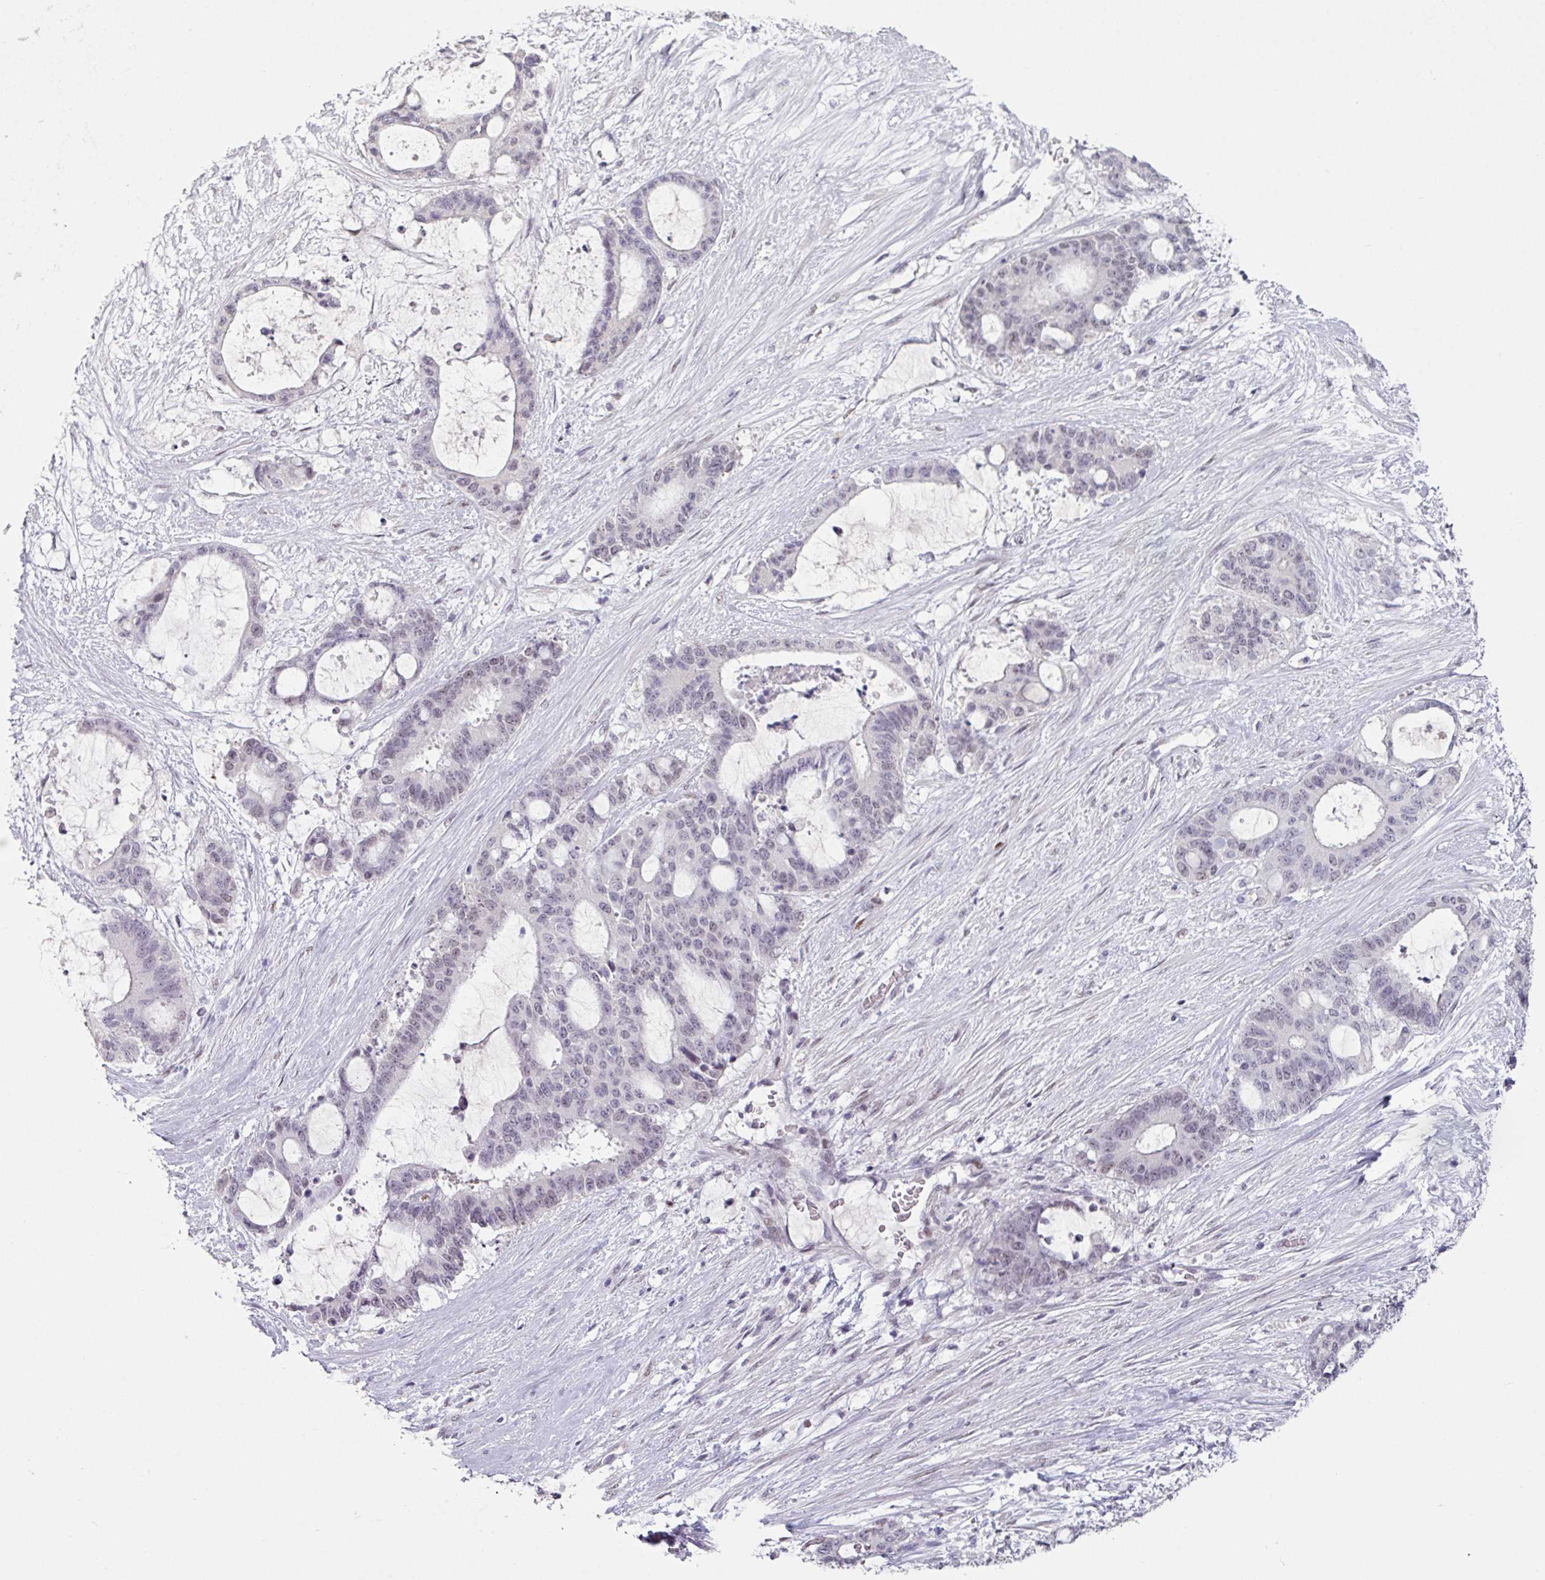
{"staining": {"intensity": "negative", "quantity": "none", "location": "none"}, "tissue": "liver cancer", "cell_type": "Tumor cells", "image_type": "cancer", "snomed": [{"axis": "morphology", "description": "Normal tissue, NOS"}, {"axis": "morphology", "description": "Cholangiocarcinoma"}, {"axis": "topography", "description": "Liver"}, {"axis": "topography", "description": "Peripheral nerve tissue"}], "caption": "Tumor cells are negative for brown protein staining in cholangiocarcinoma (liver). The staining is performed using DAB (3,3'-diaminobenzidine) brown chromogen with nuclei counter-stained in using hematoxylin.", "gene": "ELK1", "patient": {"sex": "female", "age": 73}}